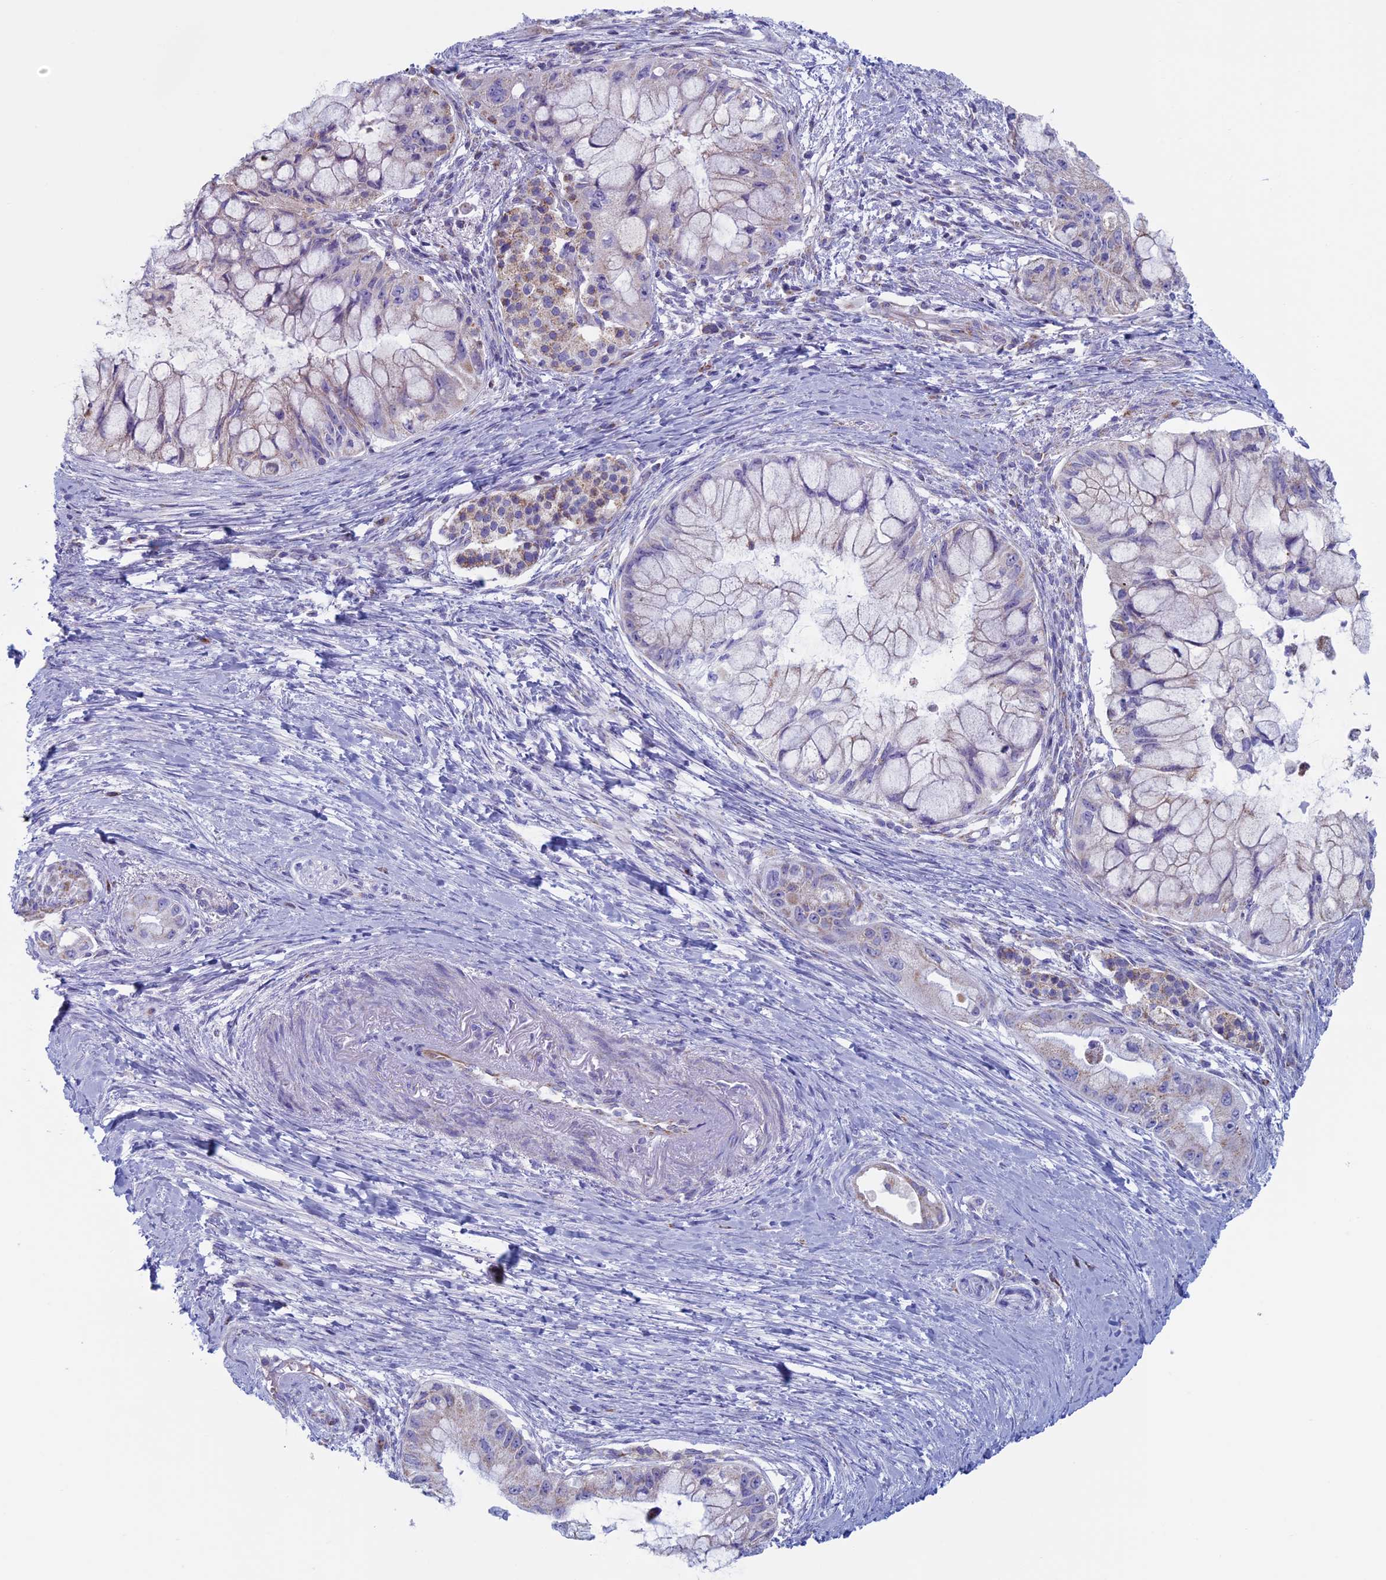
{"staining": {"intensity": "negative", "quantity": "none", "location": "none"}, "tissue": "pancreatic cancer", "cell_type": "Tumor cells", "image_type": "cancer", "snomed": [{"axis": "morphology", "description": "Adenocarcinoma, NOS"}, {"axis": "topography", "description": "Pancreas"}], "caption": "Pancreatic cancer was stained to show a protein in brown. There is no significant staining in tumor cells.", "gene": "NDUFB9", "patient": {"sex": "male", "age": 48}}